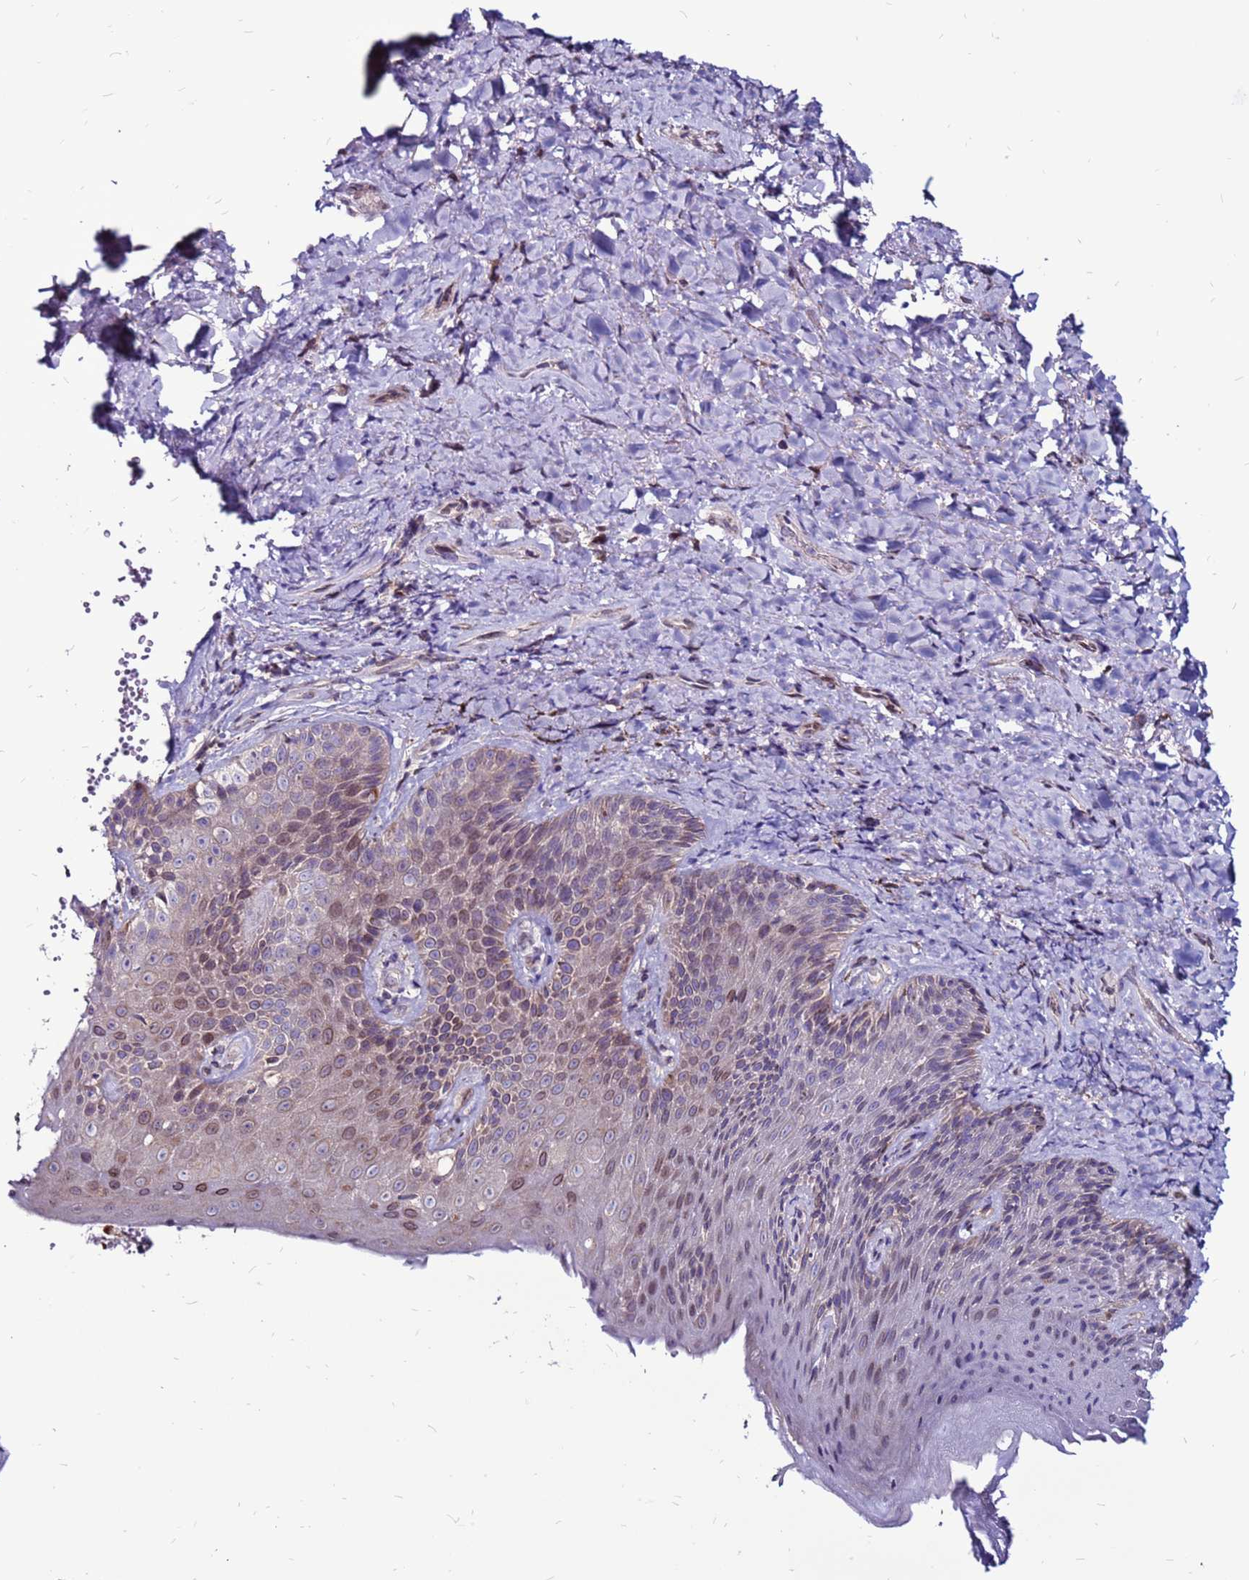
{"staining": {"intensity": "moderate", "quantity": "<25%", "location": "cytoplasmic/membranous"}, "tissue": "skin", "cell_type": "Epidermal cells", "image_type": "normal", "snomed": [{"axis": "morphology", "description": "Normal tissue, NOS"}, {"axis": "topography", "description": "Anal"}], "caption": "Immunohistochemistry (IHC) photomicrograph of normal skin: skin stained using IHC displays low levels of moderate protein expression localized specifically in the cytoplasmic/membranous of epidermal cells, appearing as a cytoplasmic/membranous brown color.", "gene": "CCDC71", "patient": {"sex": "female", "age": 89}}